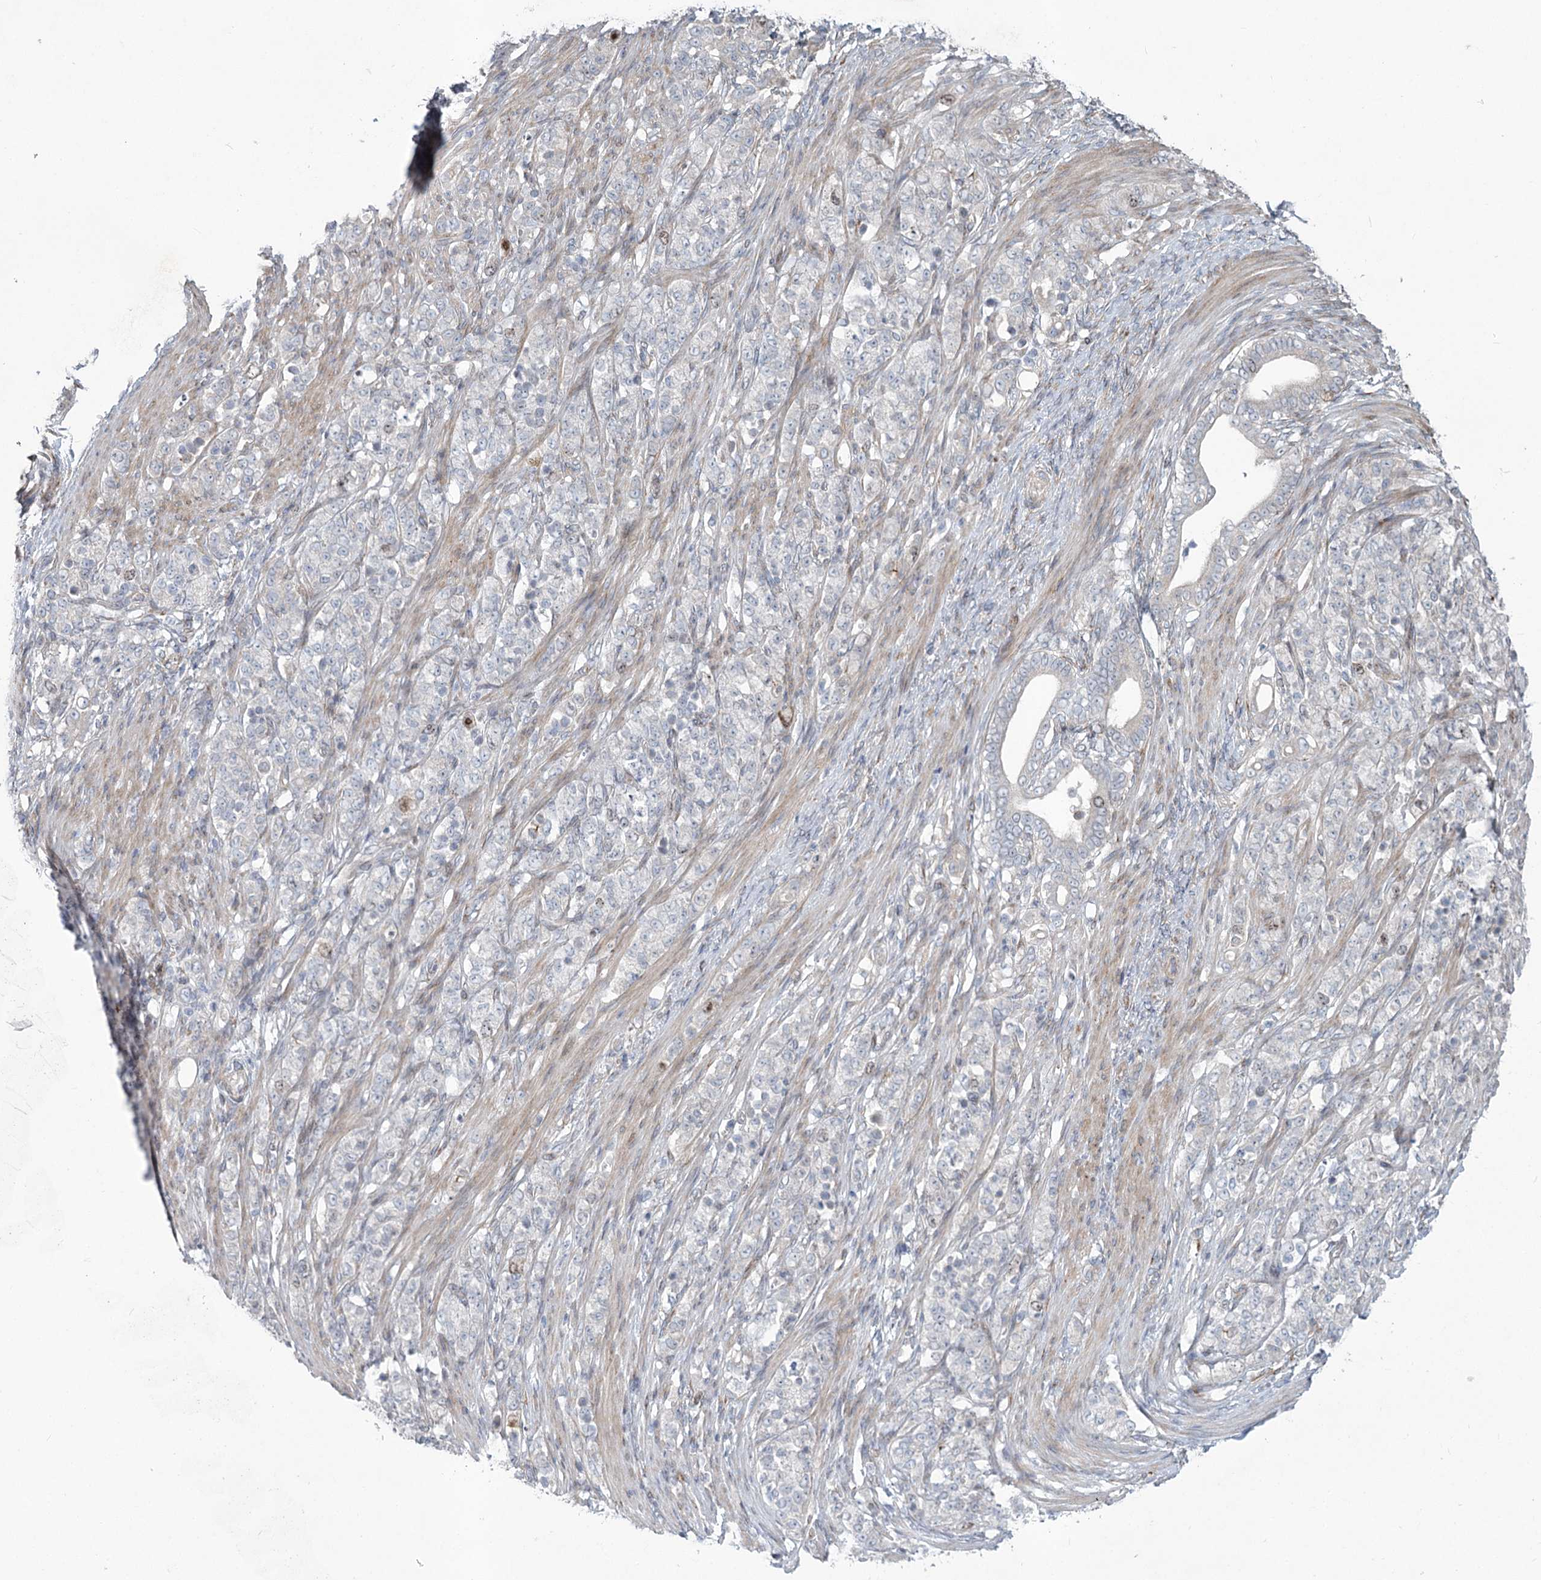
{"staining": {"intensity": "negative", "quantity": "none", "location": "none"}, "tissue": "stomach cancer", "cell_type": "Tumor cells", "image_type": "cancer", "snomed": [{"axis": "morphology", "description": "Adenocarcinoma, NOS"}, {"axis": "topography", "description": "Stomach"}], "caption": "A photomicrograph of human stomach cancer is negative for staining in tumor cells.", "gene": "ABITRAM", "patient": {"sex": "female", "age": 79}}